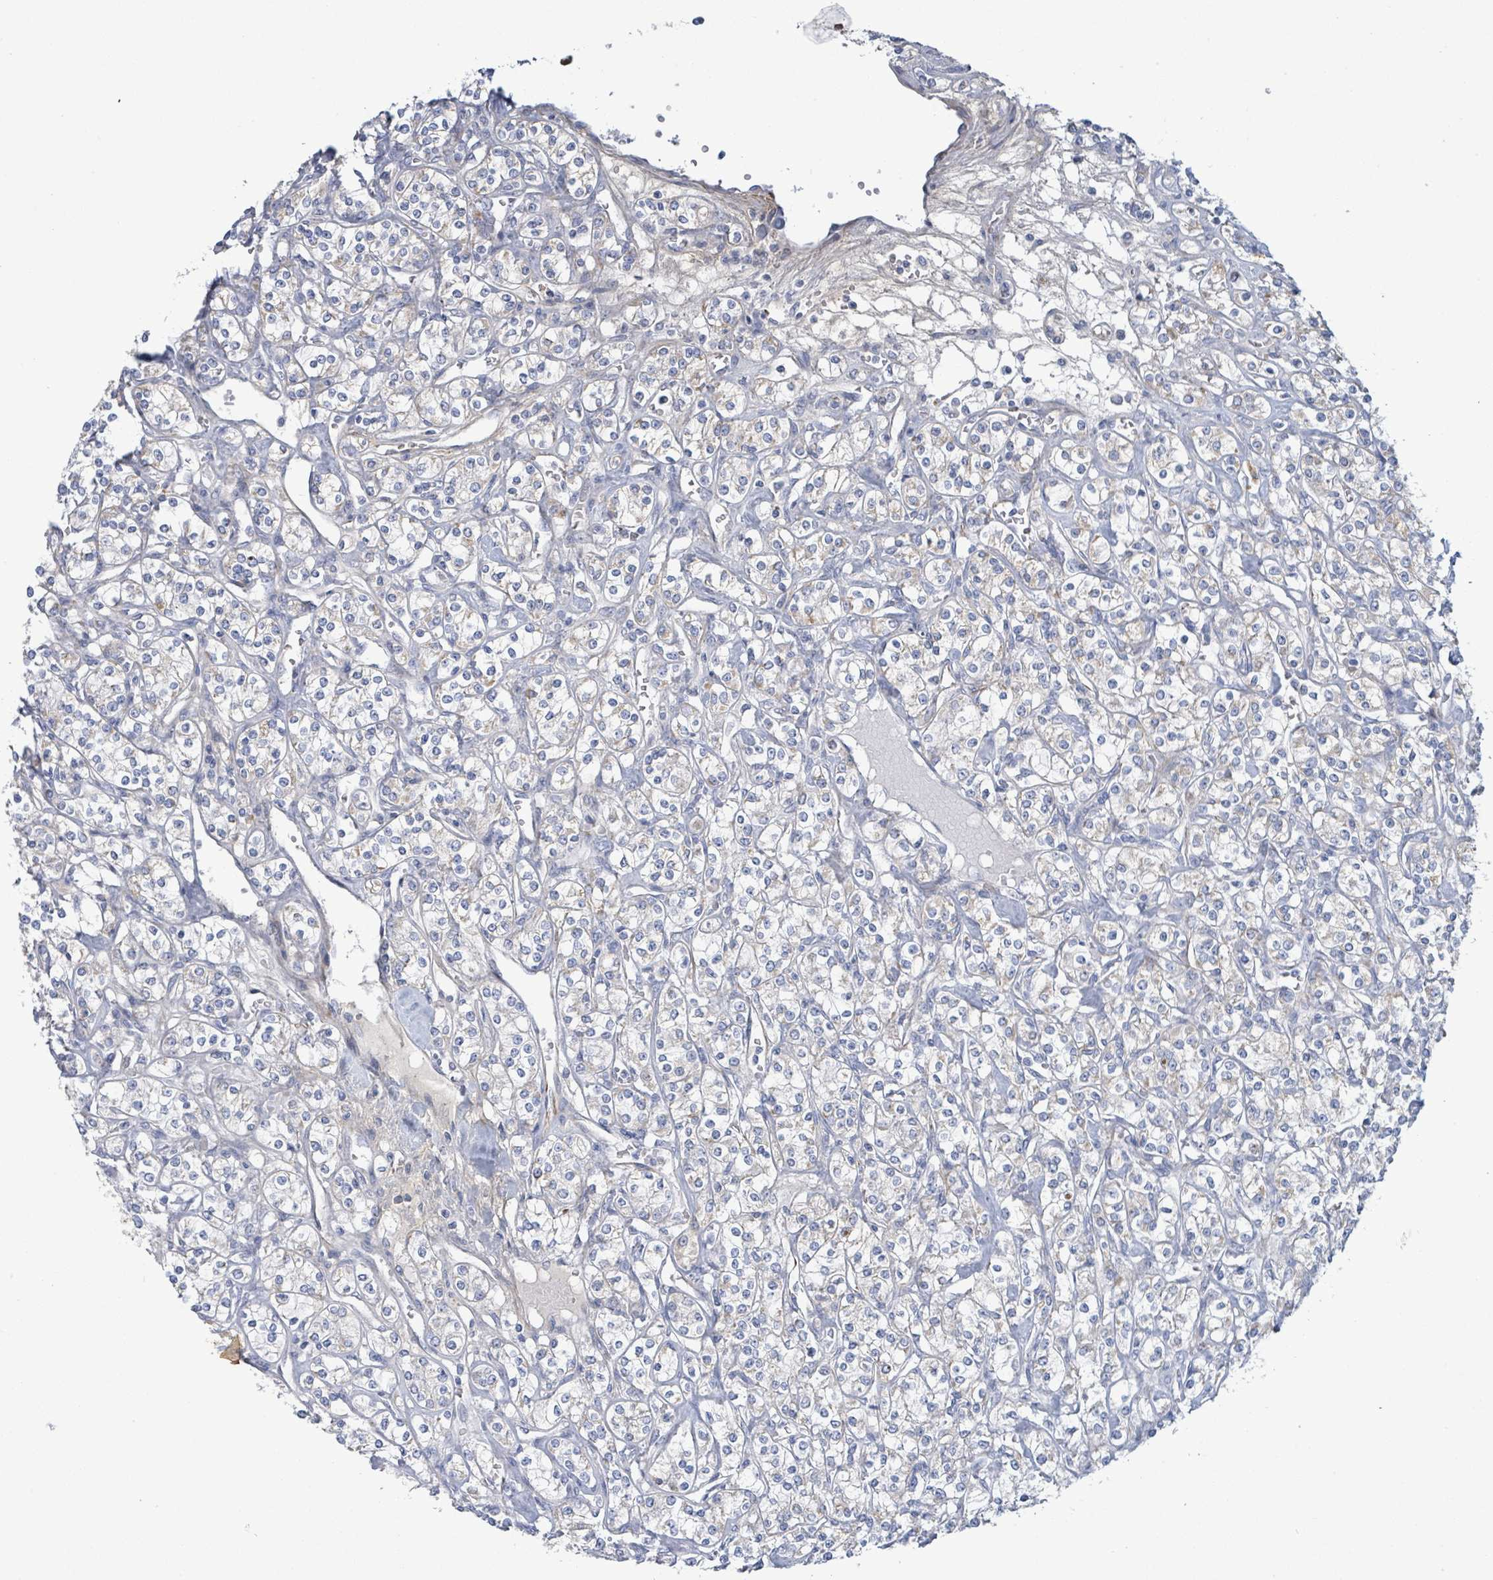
{"staining": {"intensity": "weak", "quantity": "<25%", "location": "cytoplasmic/membranous"}, "tissue": "renal cancer", "cell_type": "Tumor cells", "image_type": "cancer", "snomed": [{"axis": "morphology", "description": "Adenocarcinoma, NOS"}, {"axis": "topography", "description": "Kidney"}], "caption": "A photomicrograph of renal cancer stained for a protein demonstrates no brown staining in tumor cells.", "gene": "ALG12", "patient": {"sex": "male", "age": 77}}